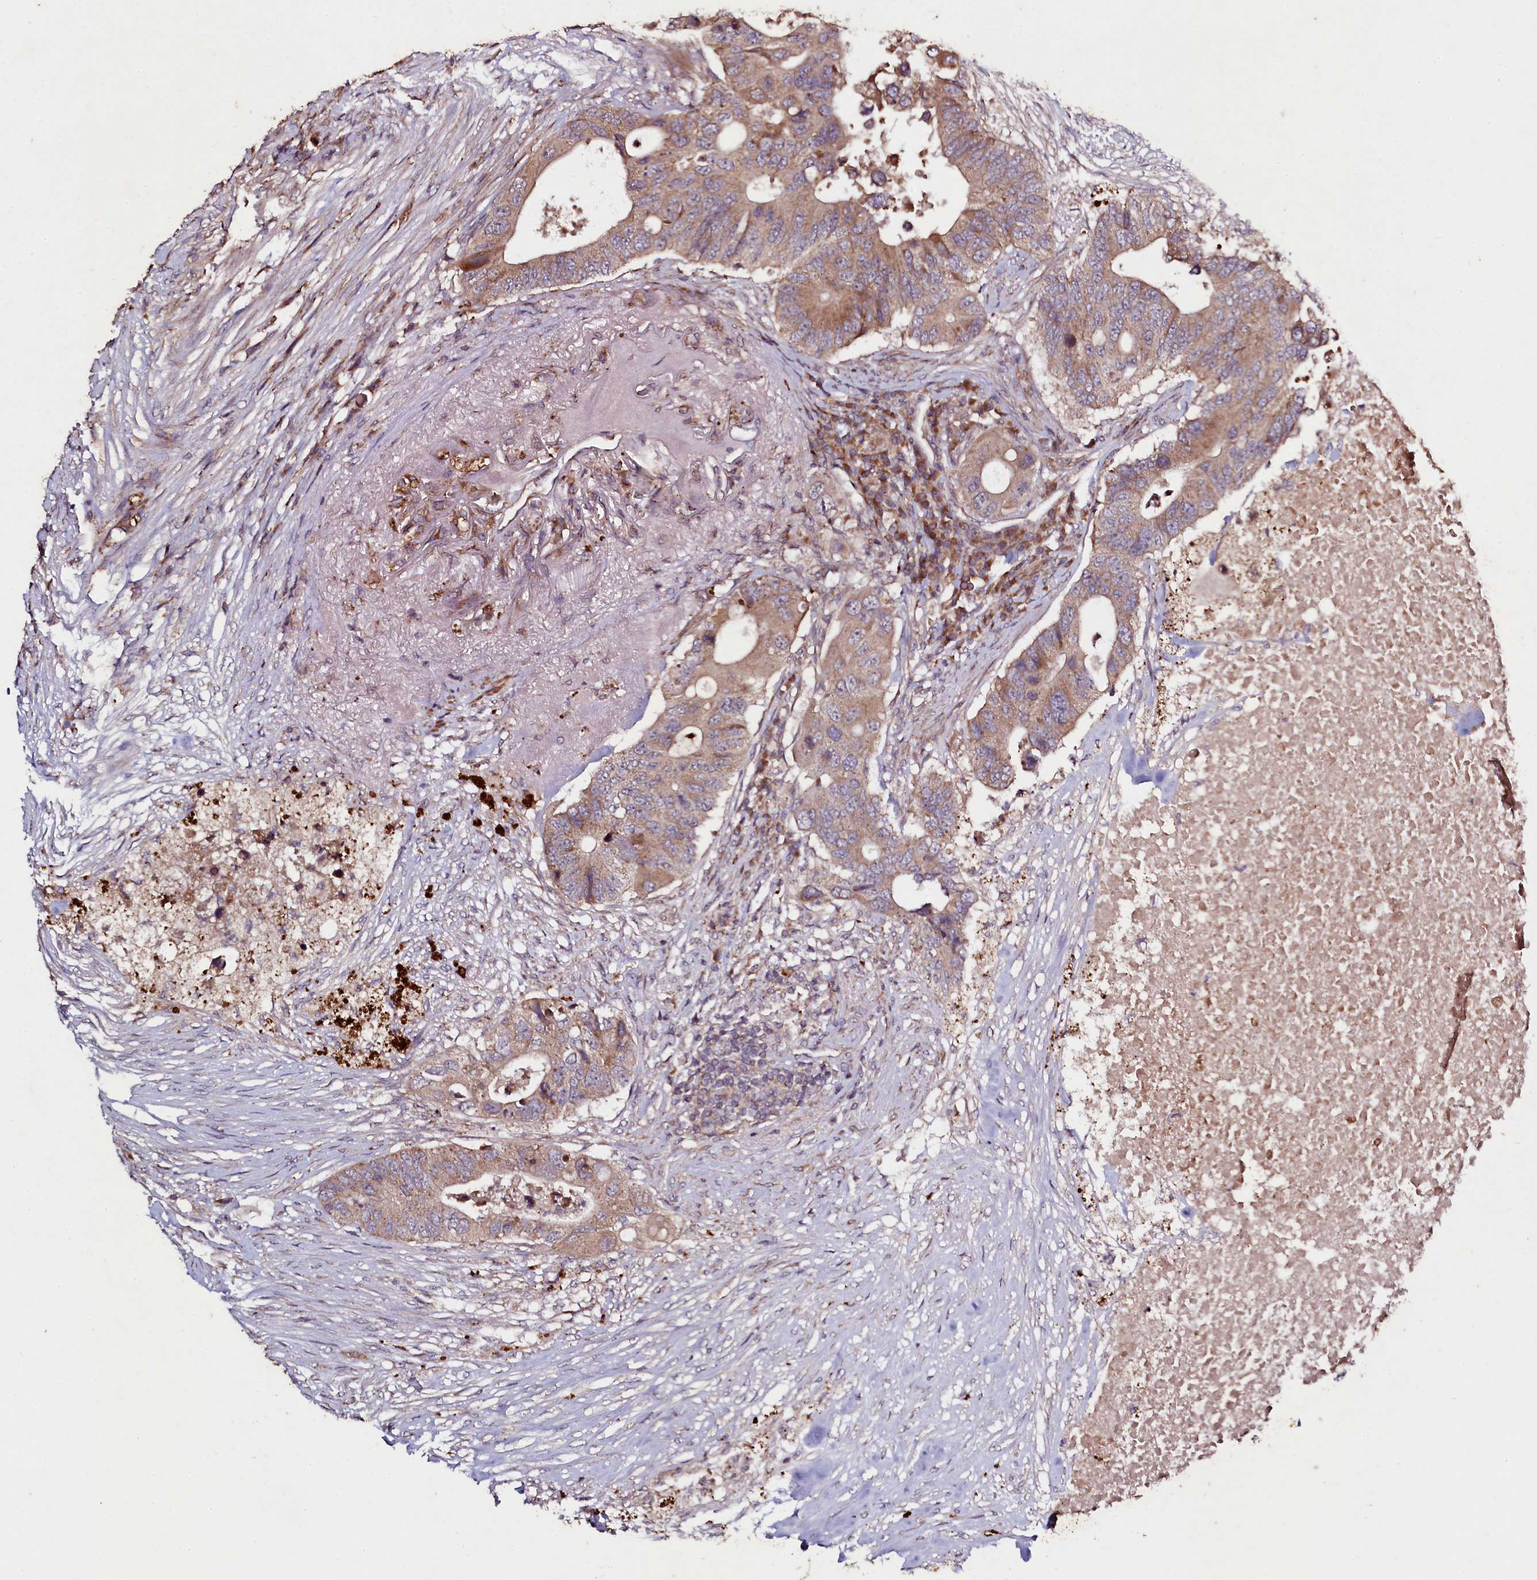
{"staining": {"intensity": "moderate", "quantity": ">75%", "location": "cytoplasmic/membranous"}, "tissue": "colorectal cancer", "cell_type": "Tumor cells", "image_type": "cancer", "snomed": [{"axis": "morphology", "description": "Adenocarcinoma, NOS"}, {"axis": "topography", "description": "Colon"}], "caption": "High-magnification brightfield microscopy of colorectal adenocarcinoma stained with DAB (3,3'-diaminobenzidine) (brown) and counterstained with hematoxylin (blue). tumor cells exhibit moderate cytoplasmic/membranous expression is appreciated in approximately>75% of cells.", "gene": "SEC24C", "patient": {"sex": "male", "age": 71}}